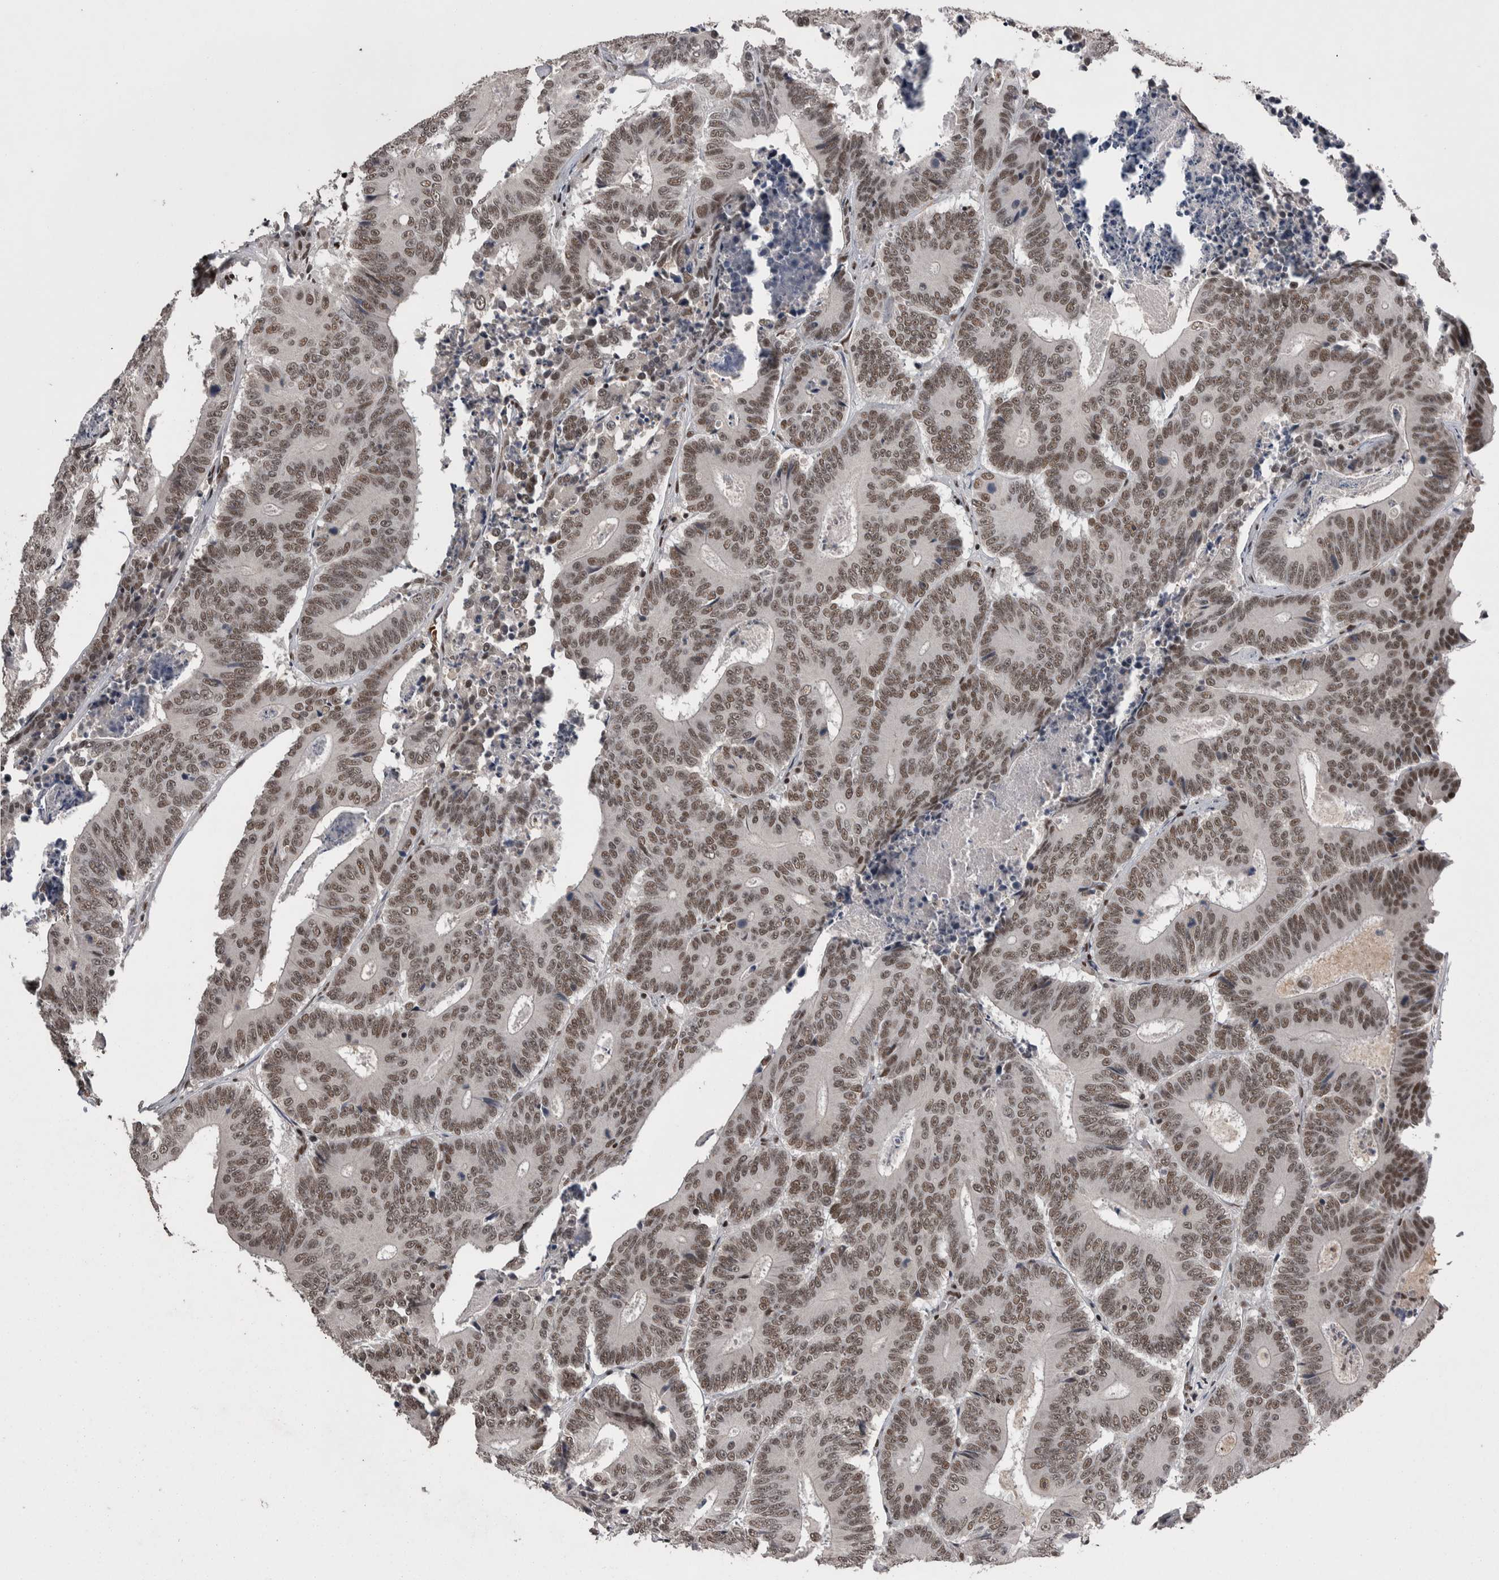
{"staining": {"intensity": "moderate", "quantity": ">75%", "location": "nuclear"}, "tissue": "colorectal cancer", "cell_type": "Tumor cells", "image_type": "cancer", "snomed": [{"axis": "morphology", "description": "Adenocarcinoma, NOS"}, {"axis": "topography", "description": "Colon"}], "caption": "Brown immunohistochemical staining in human adenocarcinoma (colorectal) demonstrates moderate nuclear expression in about >75% of tumor cells. Nuclei are stained in blue.", "gene": "DMTF1", "patient": {"sex": "male", "age": 83}}